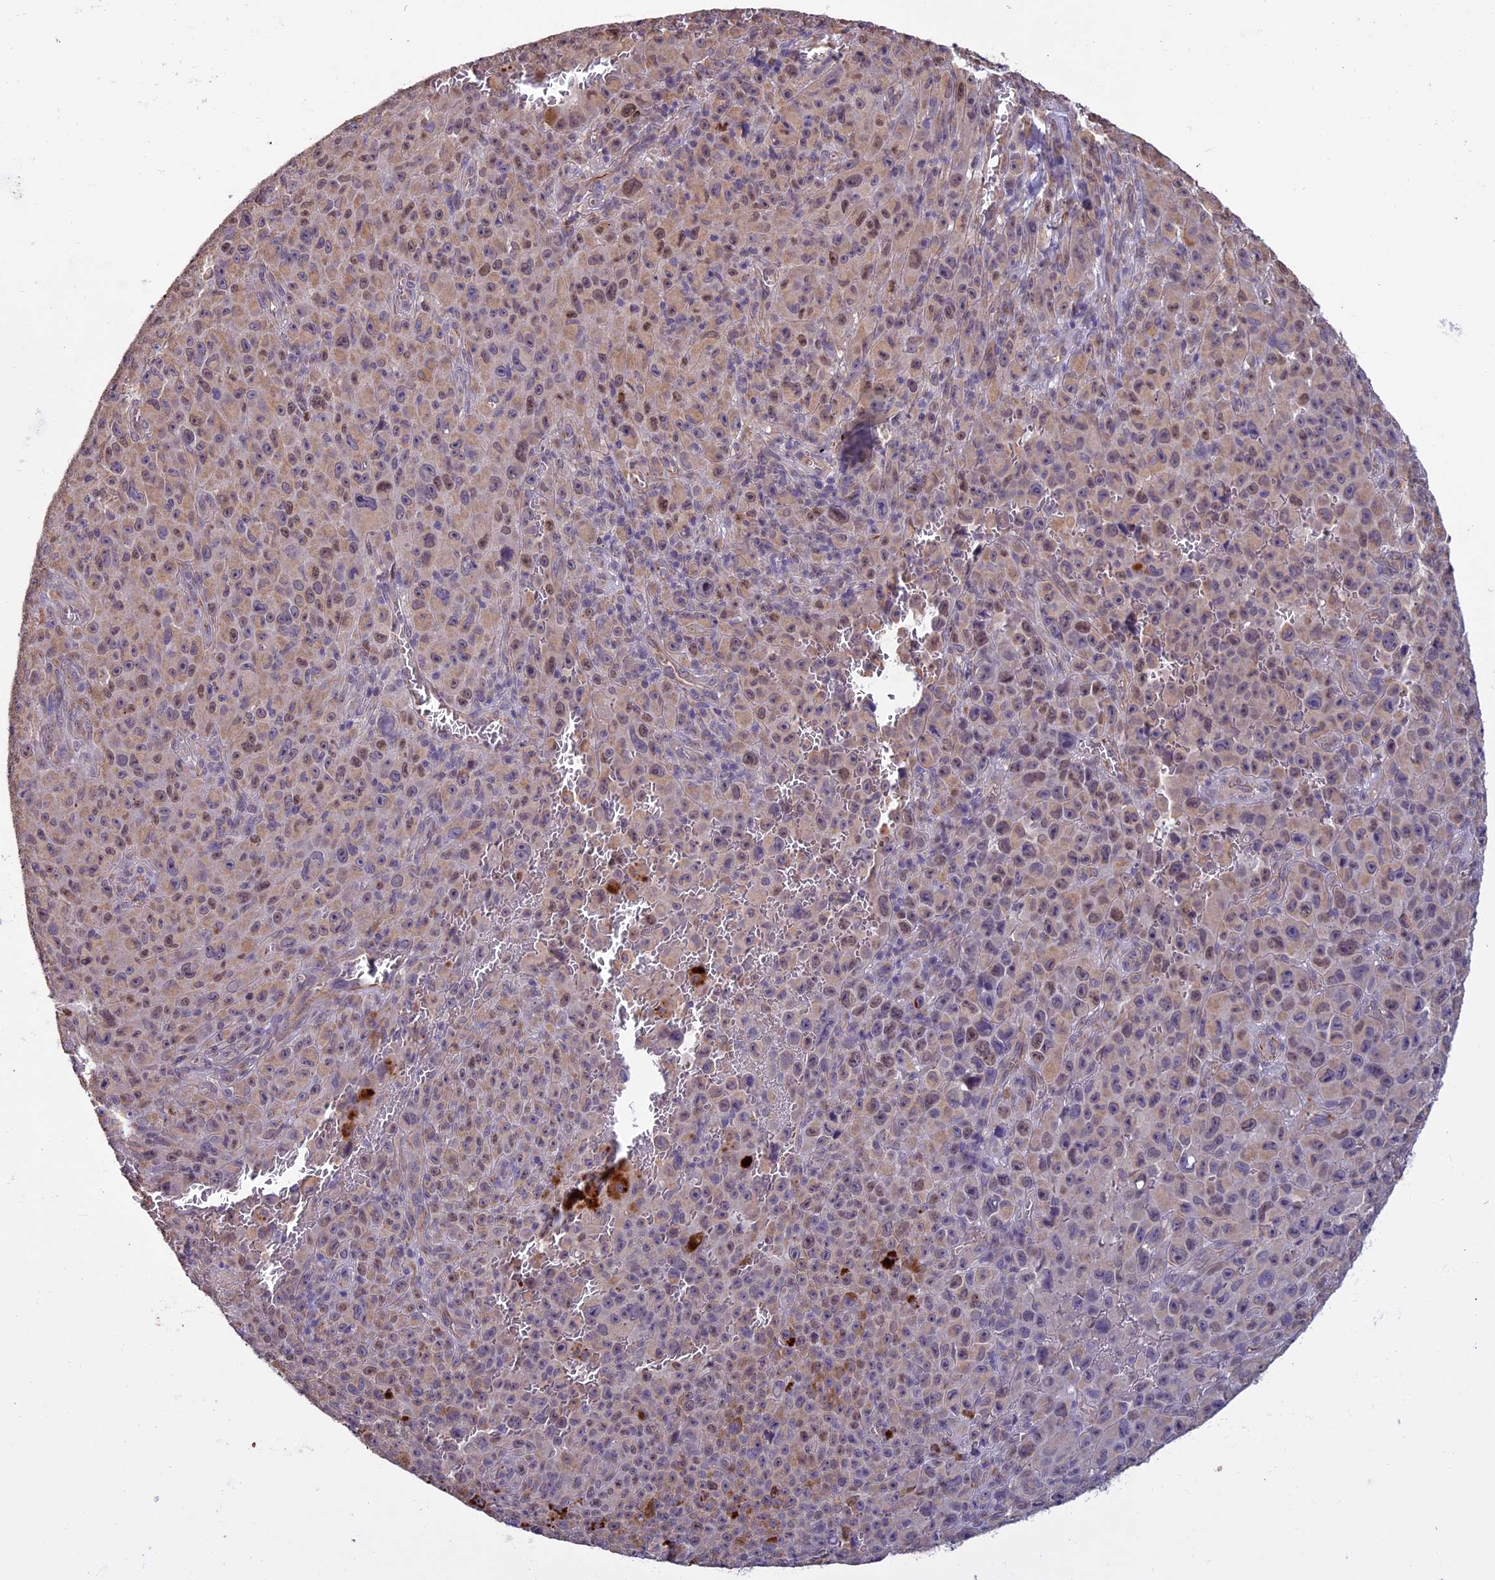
{"staining": {"intensity": "moderate", "quantity": "25%-75%", "location": "nuclear"}, "tissue": "melanoma", "cell_type": "Tumor cells", "image_type": "cancer", "snomed": [{"axis": "morphology", "description": "Malignant melanoma, NOS"}, {"axis": "topography", "description": "Skin"}], "caption": "Protein expression analysis of human malignant melanoma reveals moderate nuclear positivity in about 25%-75% of tumor cells.", "gene": "C3orf70", "patient": {"sex": "female", "age": 82}}